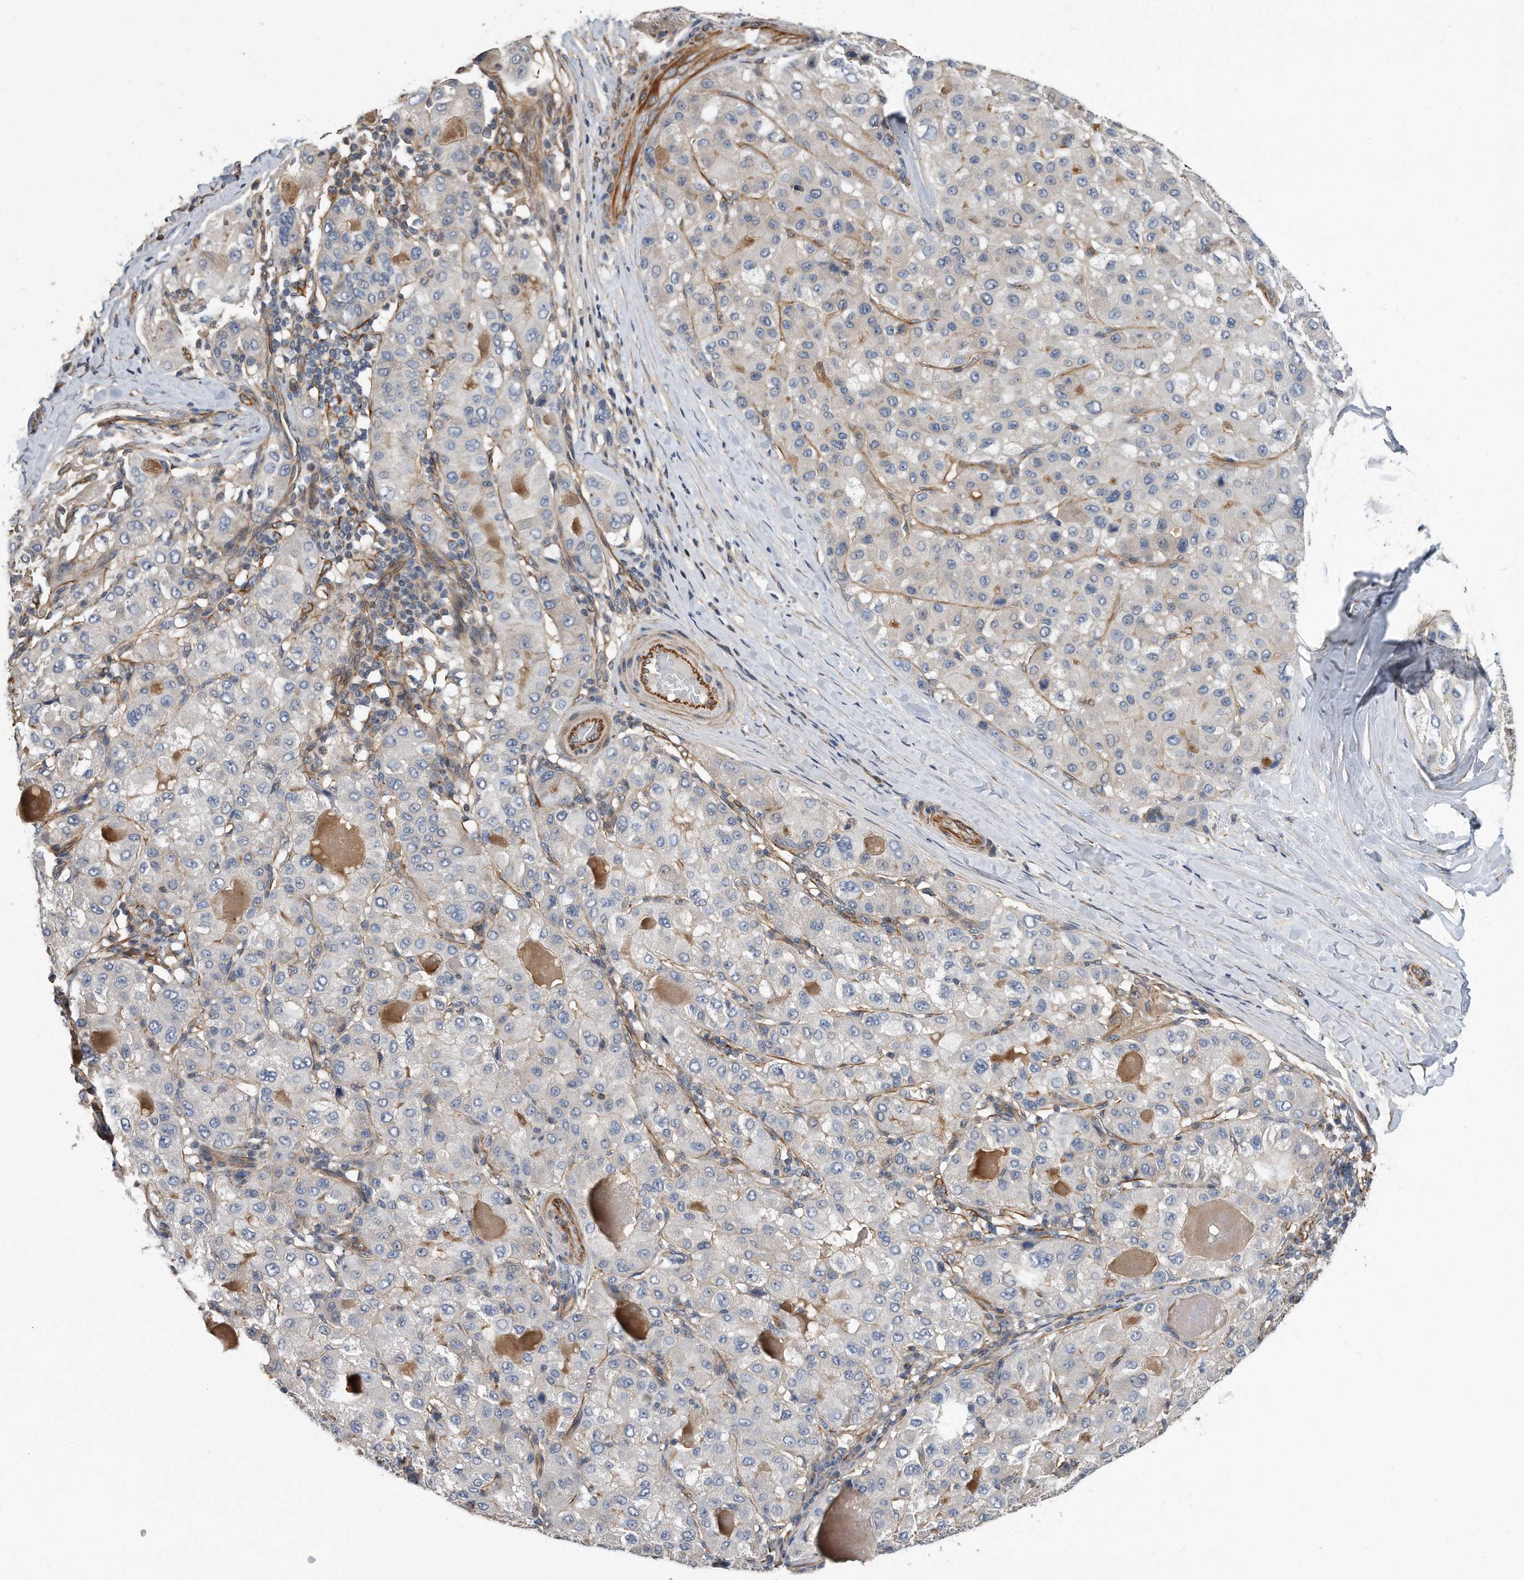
{"staining": {"intensity": "negative", "quantity": "none", "location": "none"}, "tissue": "liver cancer", "cell_type": "Tumor cells", "image_type": "cancer", "snomed": [{"axis": "morphology", "description": "Carcinoma, Hepatocellular, NOS"}, {"axis": "topography", "description": "Liver"}], "caption": "A histopathology image of liver cancer (hepatocellular carcinoma) stained for a protein displays no brown staining in tumor cells. (DAB immunohistochemistry, high magnification).", "gene": "GPC1", "patient": {"sex": "male", "age": 80}}